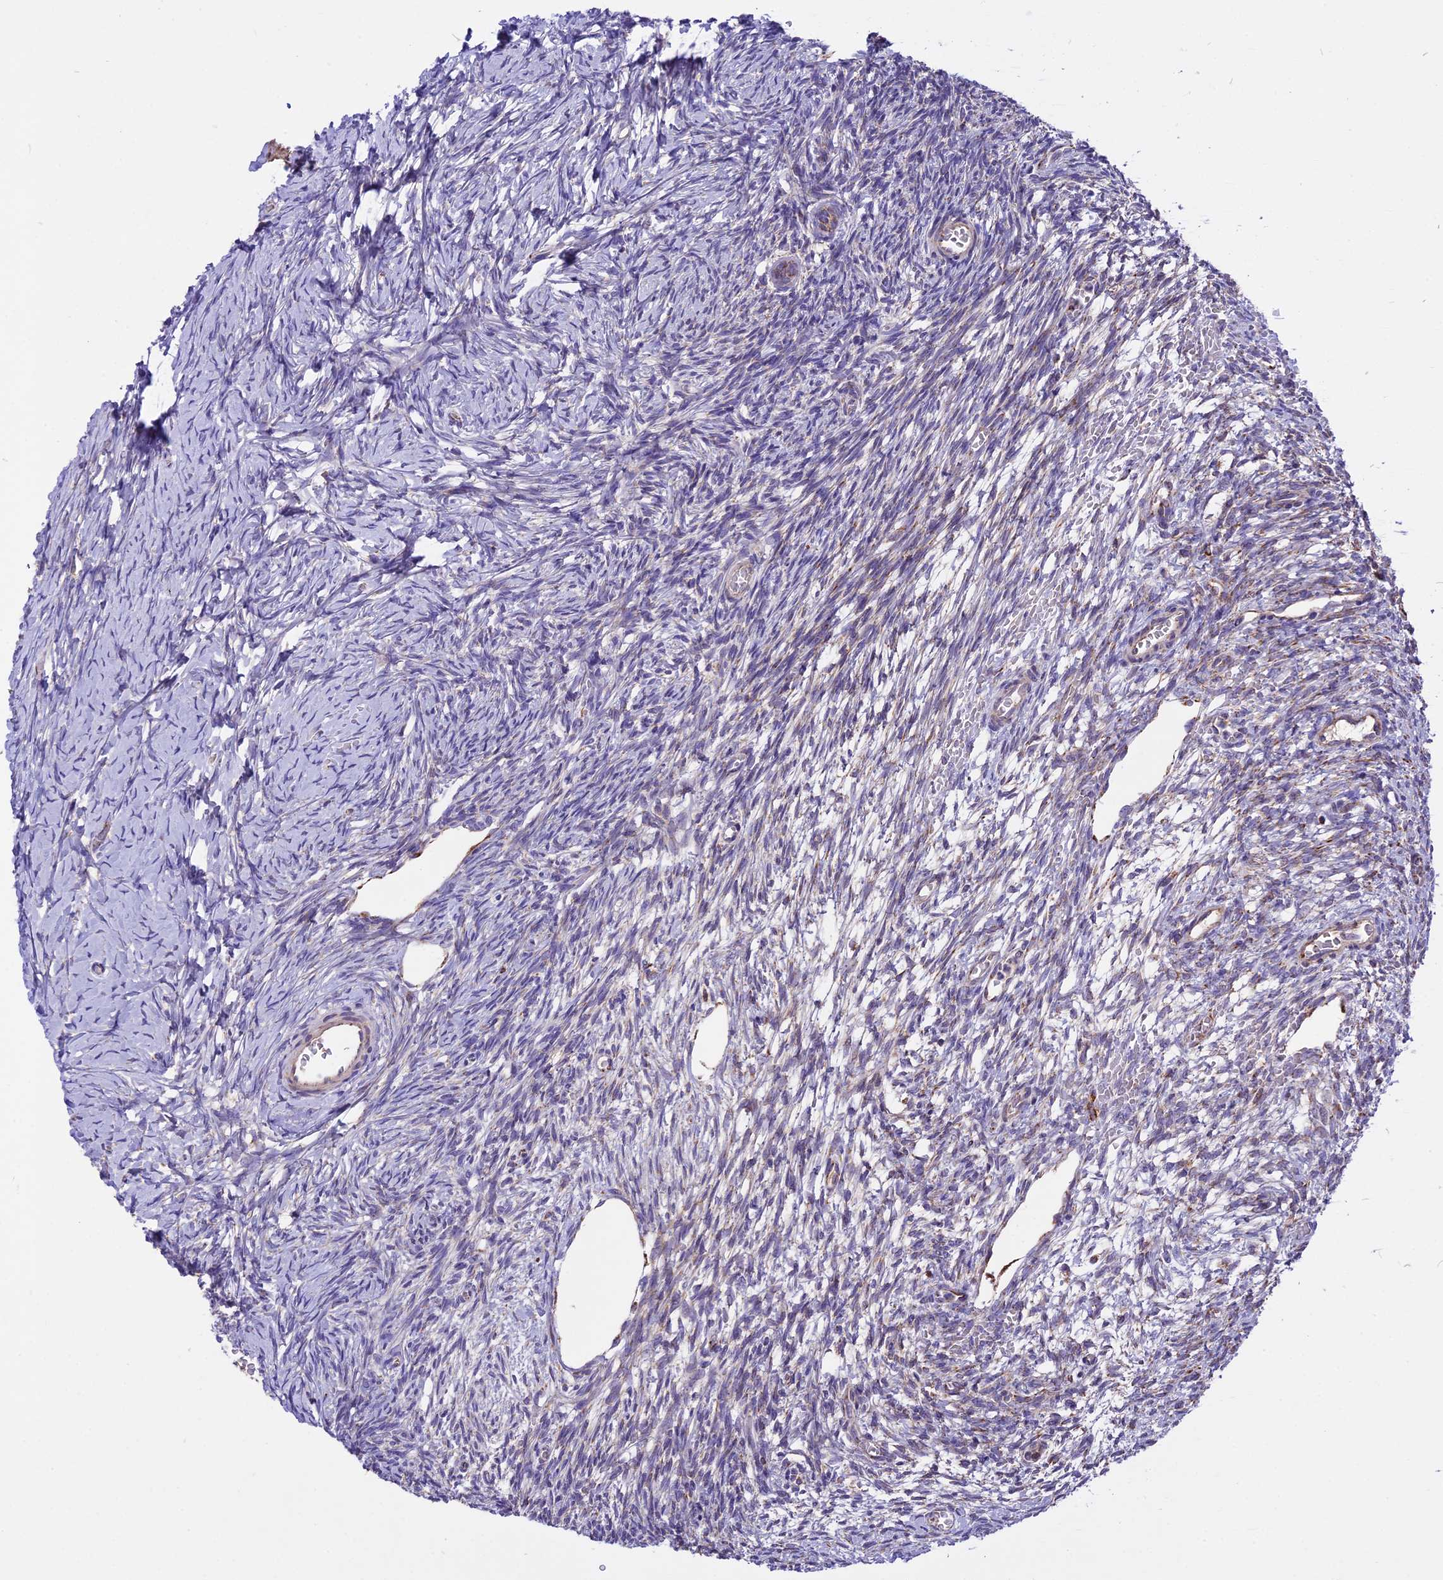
{"staining": {"intensity": "negative", "quantity": "none", "location": "none"}, "tissue": "ovary", "cell_type": "Ovarian stroma cells", "image_type": "normal", "snomed": [{"axis": "morphology", "description": "Normal tissue, NOS"}, {"axis": "topography", "description": "Ovary"}], "caption": "DAB (3,3'-diaminobenzidine) immunohistochemical staining of benign human ovary reveals no significant positivity in ovarian stroma cells.", "gene": "COX17", "patient": {"sex": "female", "age": 39}}